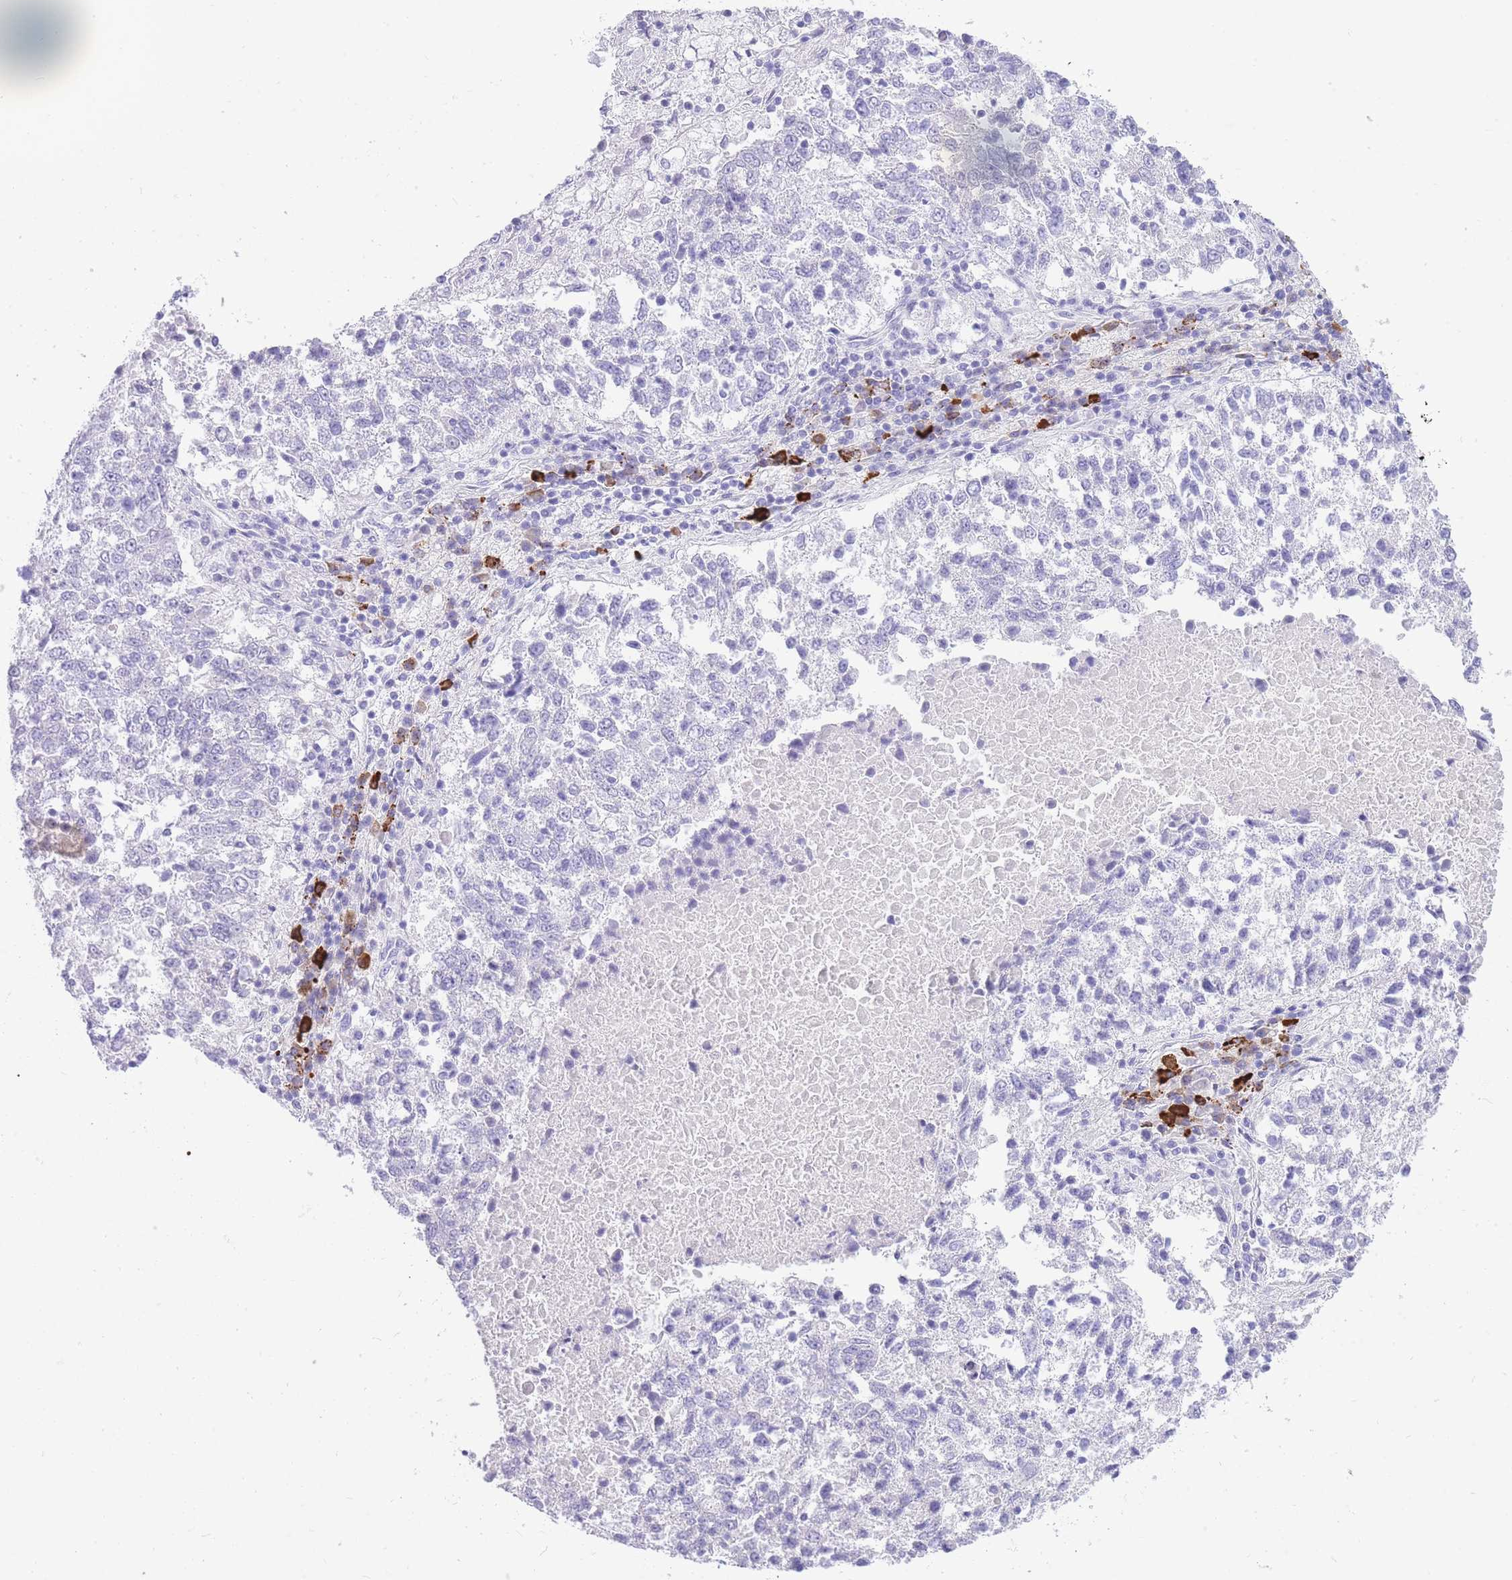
{"staining": {"intensity": "negative", "quantity": "none", "location": "none"}, "tissue": "lung cancer", "cell_type": "Tumor cells", "image_type": "cancer", "snomed": [{"axis": "morphology", "description": "Squamous cell carcinoma, NOS"}, {"axis": "topography", "description": "Lung"}], "caption": "The micrograph reveals no significant staining in tumor cells of lung squamous cell carcinoma. (DAB IHC with hematoxylin counter stain).", "gene": "ZFP62", "patient": {"sex": "male", "age": 73}}